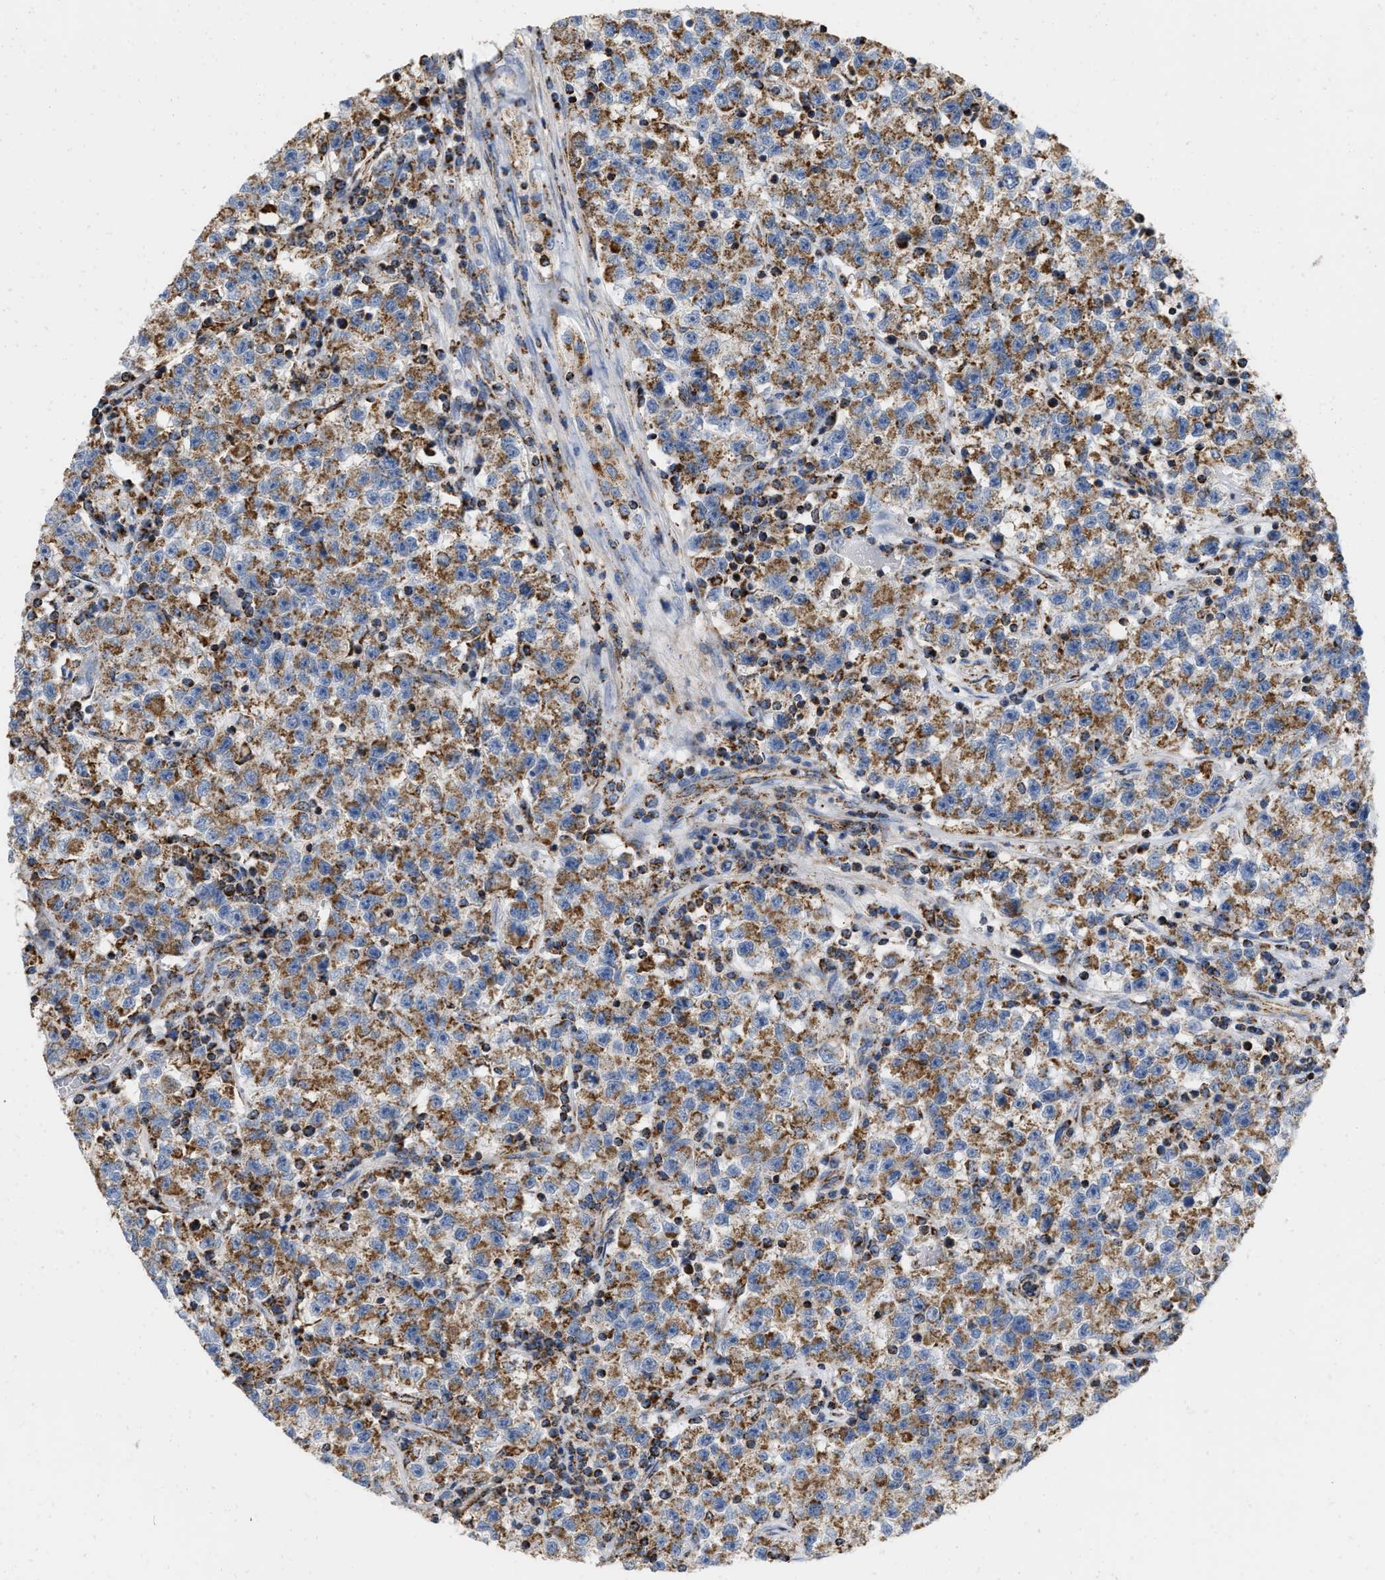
{"staining": {"intensity": "moderate", "quantity": ">75%", "location": "cytoplasmic/membranous"}, "tissue": "testis cancer", "cell_type": "Tumor cells", "image_type": "cancer", "snomed": [{"axis": "morphology", "description": "Seminoma, NOS"}, {"axis": "topography", "description": "Testis"}], "caption": "Protein staining by immunohistochemistry displays moderate cytoplasmic/membranous staining in about >75% of tumor cells in testis cancer. The staining is performed using DAB brown chromogen to label protein expression. The nuclei are counter-stained blue using hematoxylin.", "gene": "GRB10", "patient": {"sex": "male", "age": 22}}